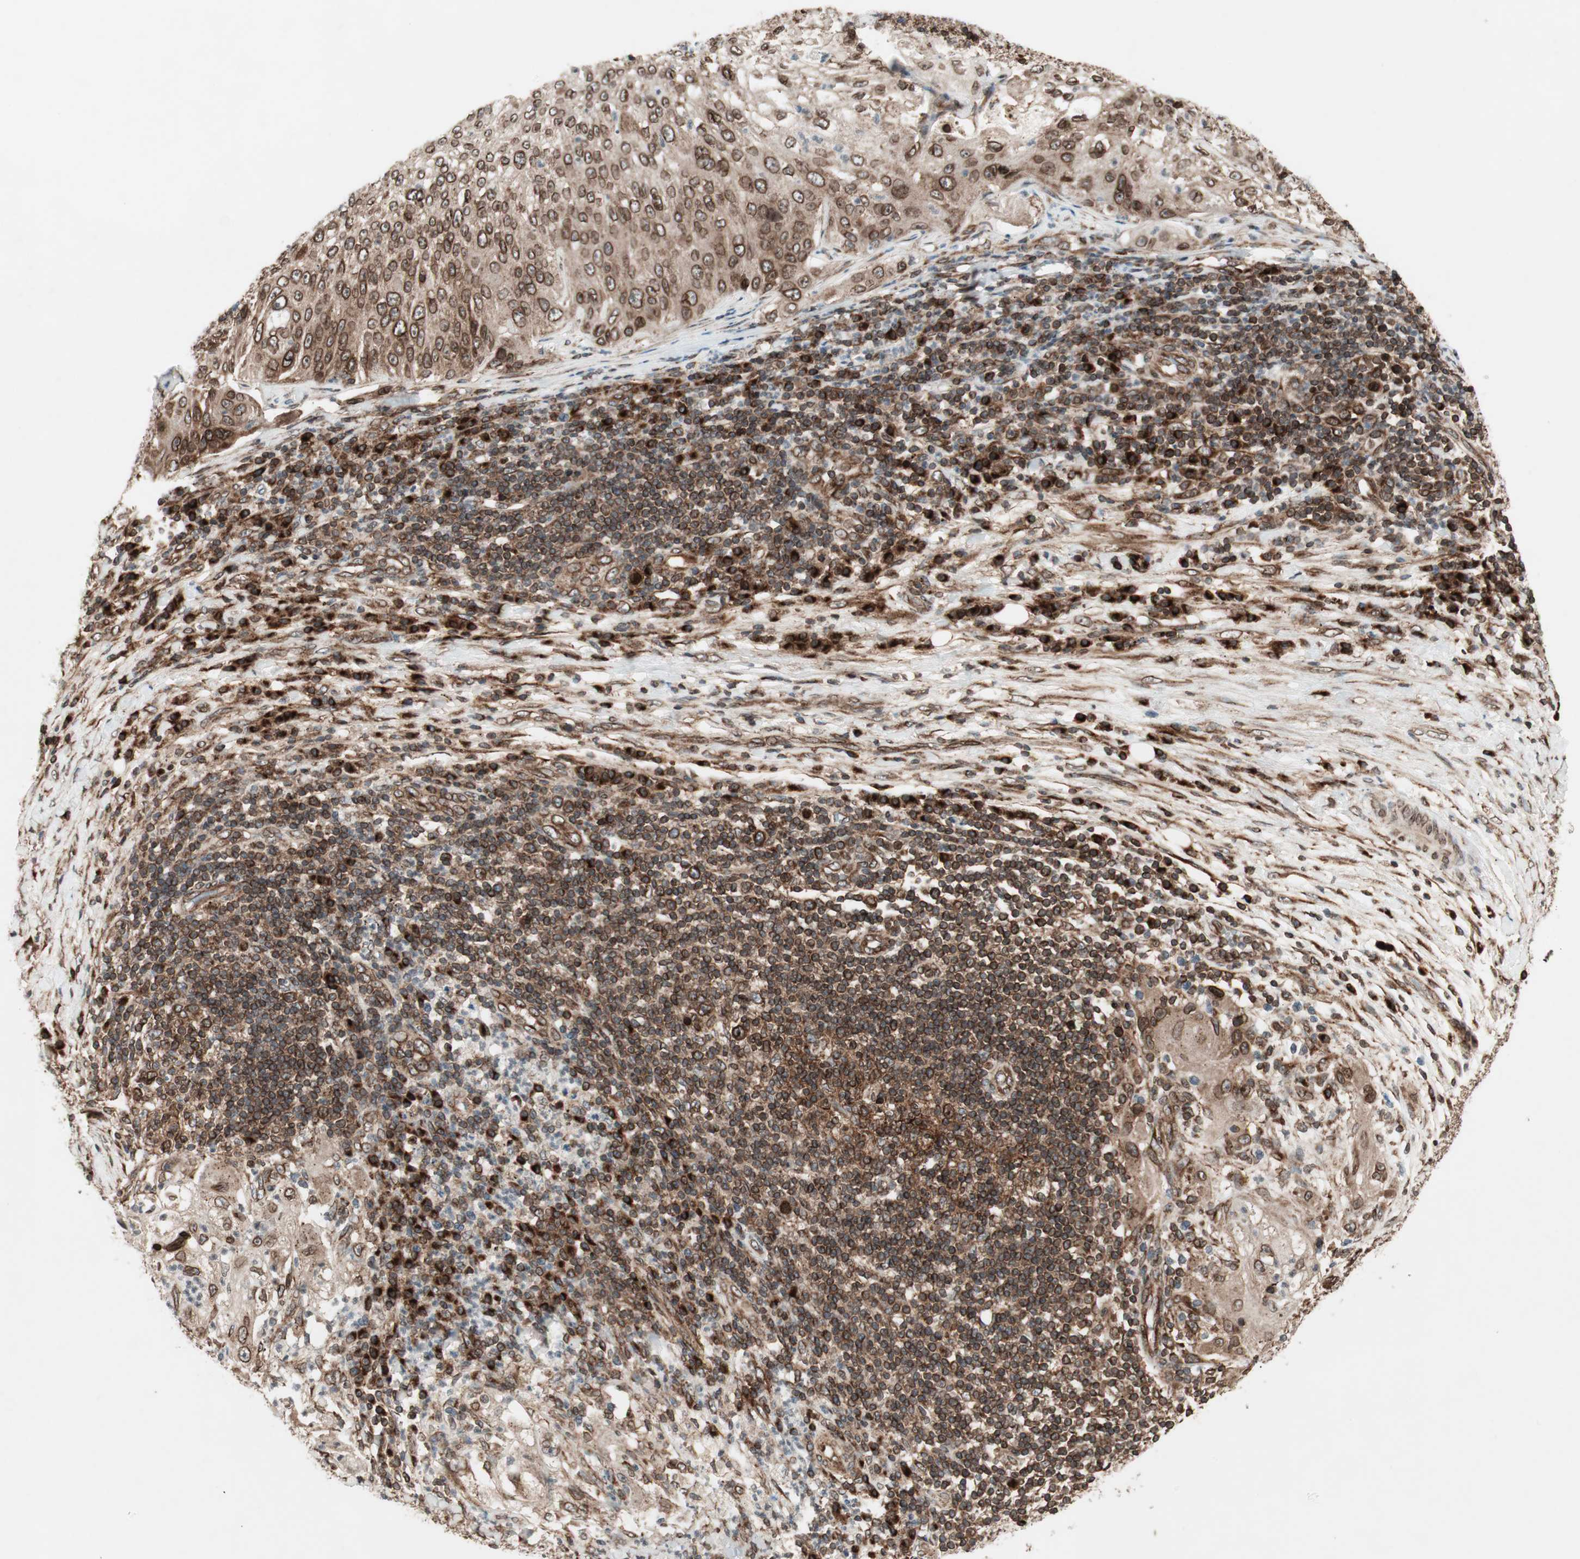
{"staining": {"intensity": "strong", "quantity": ">75%", "location": "cytoplasmic/membranous,nuclear"}, "tissue": "lung cancer", "cell_type": "Tumor cells", "image_type": "cancer", "snomed": [{"axis": "morphology", "description": "Inflammation, NOS"}, {"axis": "morphology", "description": "Squamous cell carcinoma, NOS"}, {"axis": "topography", "description": "Lymph node"}, {"axis": "topography", "description": "Soft tissue"}, {"axis": "topography", "description": "Lung"}], "caption": "Lung cancer (squamous cell carcinoma) stained for a protein exhibits strong cytoplasmic/membranous and nuclear positivity in tumor cells. (DAB IHC, brown staining for protein, blue staining for nuclei).", "gene": "NUP62", "patient": {"sex": "male", "age": 66}}